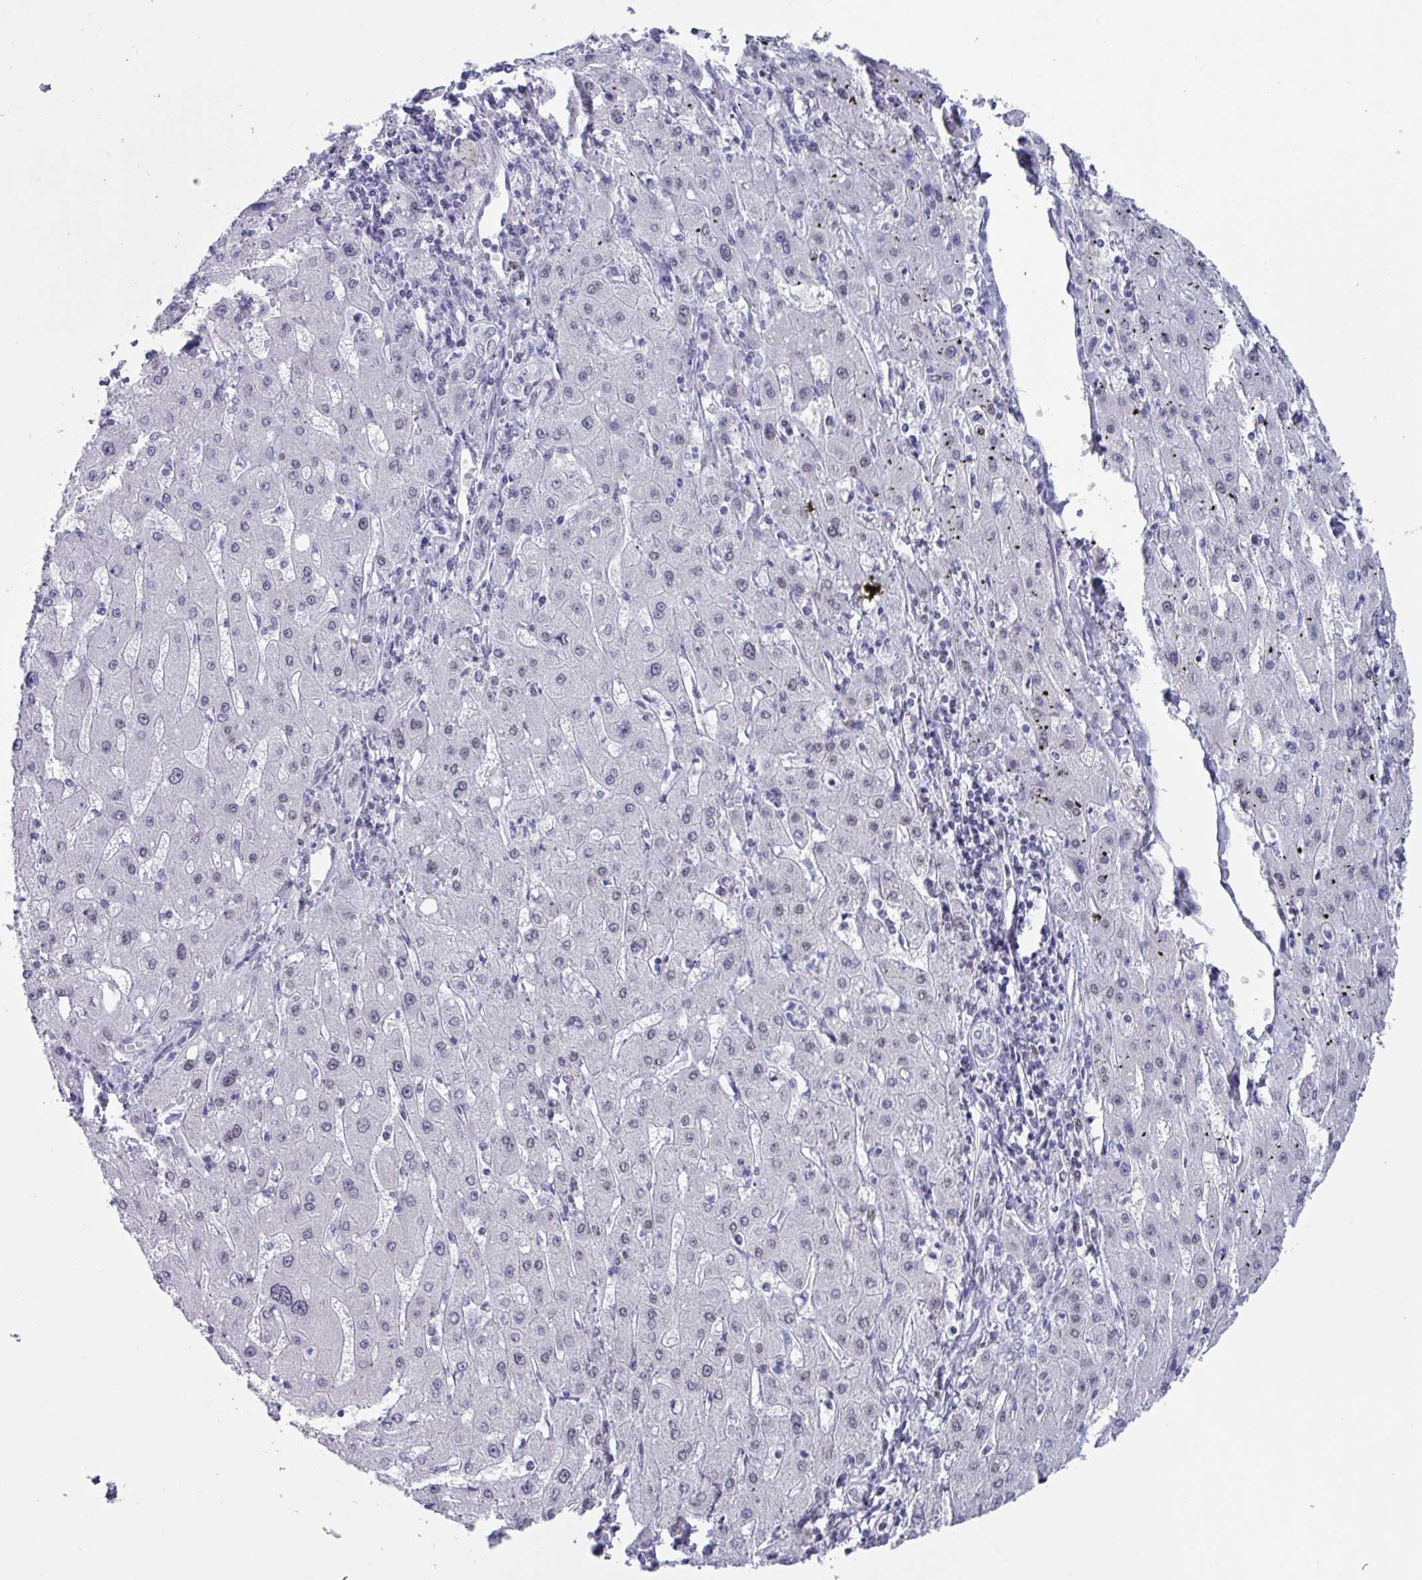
{"staining": {"intensity": "negative", "quantity": "none", "location": "none"}, "tissue": "liver cancer", "cell_type": "Tumor cells", "image_type": "cancer", "snomed": [{"axis": "morphology", "description": "Carcinoma, Hepatocellular, NOS"}, {"axis": "topography", "description": "Liver"}], "caption": "Hepatocellular carcinoma (liver) was stained to show a protein in brown. There is no significant staining in tumor cells. (DAB immunohistochemistry (IHC) visualized using brightfield microscopy, high magnification).", "gene": "PUF60", "patient": {"sex": "male", "age": 72}}